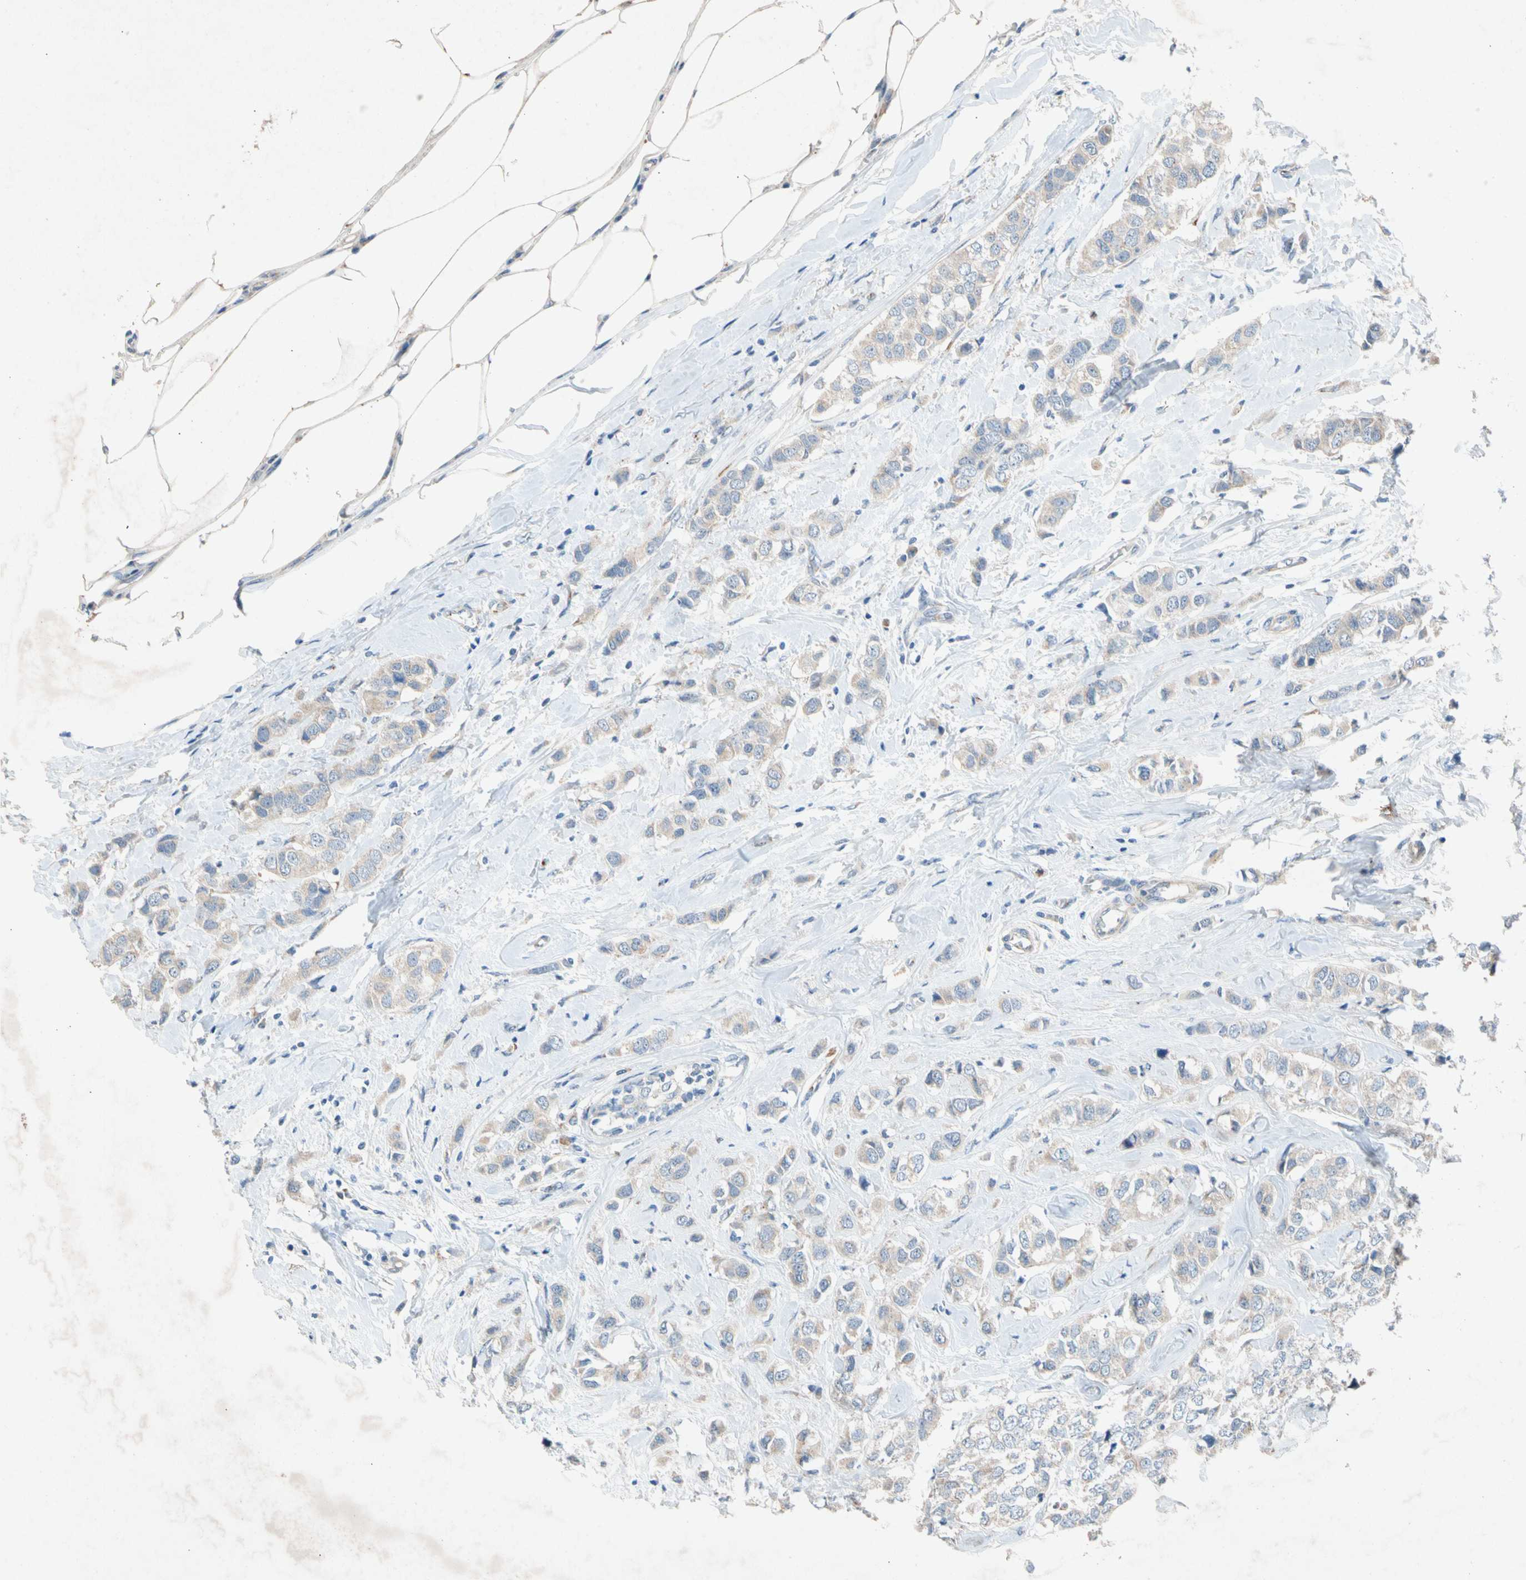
{"staining": {"intensity": "weak", "quantity": ">75%", "location": "cytoplasmic/membranous"}, "tissue": "breast cancer", "cell_type": "Tumor cells", "image_type": "cancer", "snomed": [{"axis": "morphology", "description": "Duct carcinoma"}, {"axis": "topography", "description": "Breast"}], "caption": "A histopathology image of infiltrating ductal carcinoma (breast) stained for a protein shows weak cytoplasmic/membranous brown staining in tumor cells.", "gene": "GASK1B", "patient": {"sex": "female", "age": 50}}